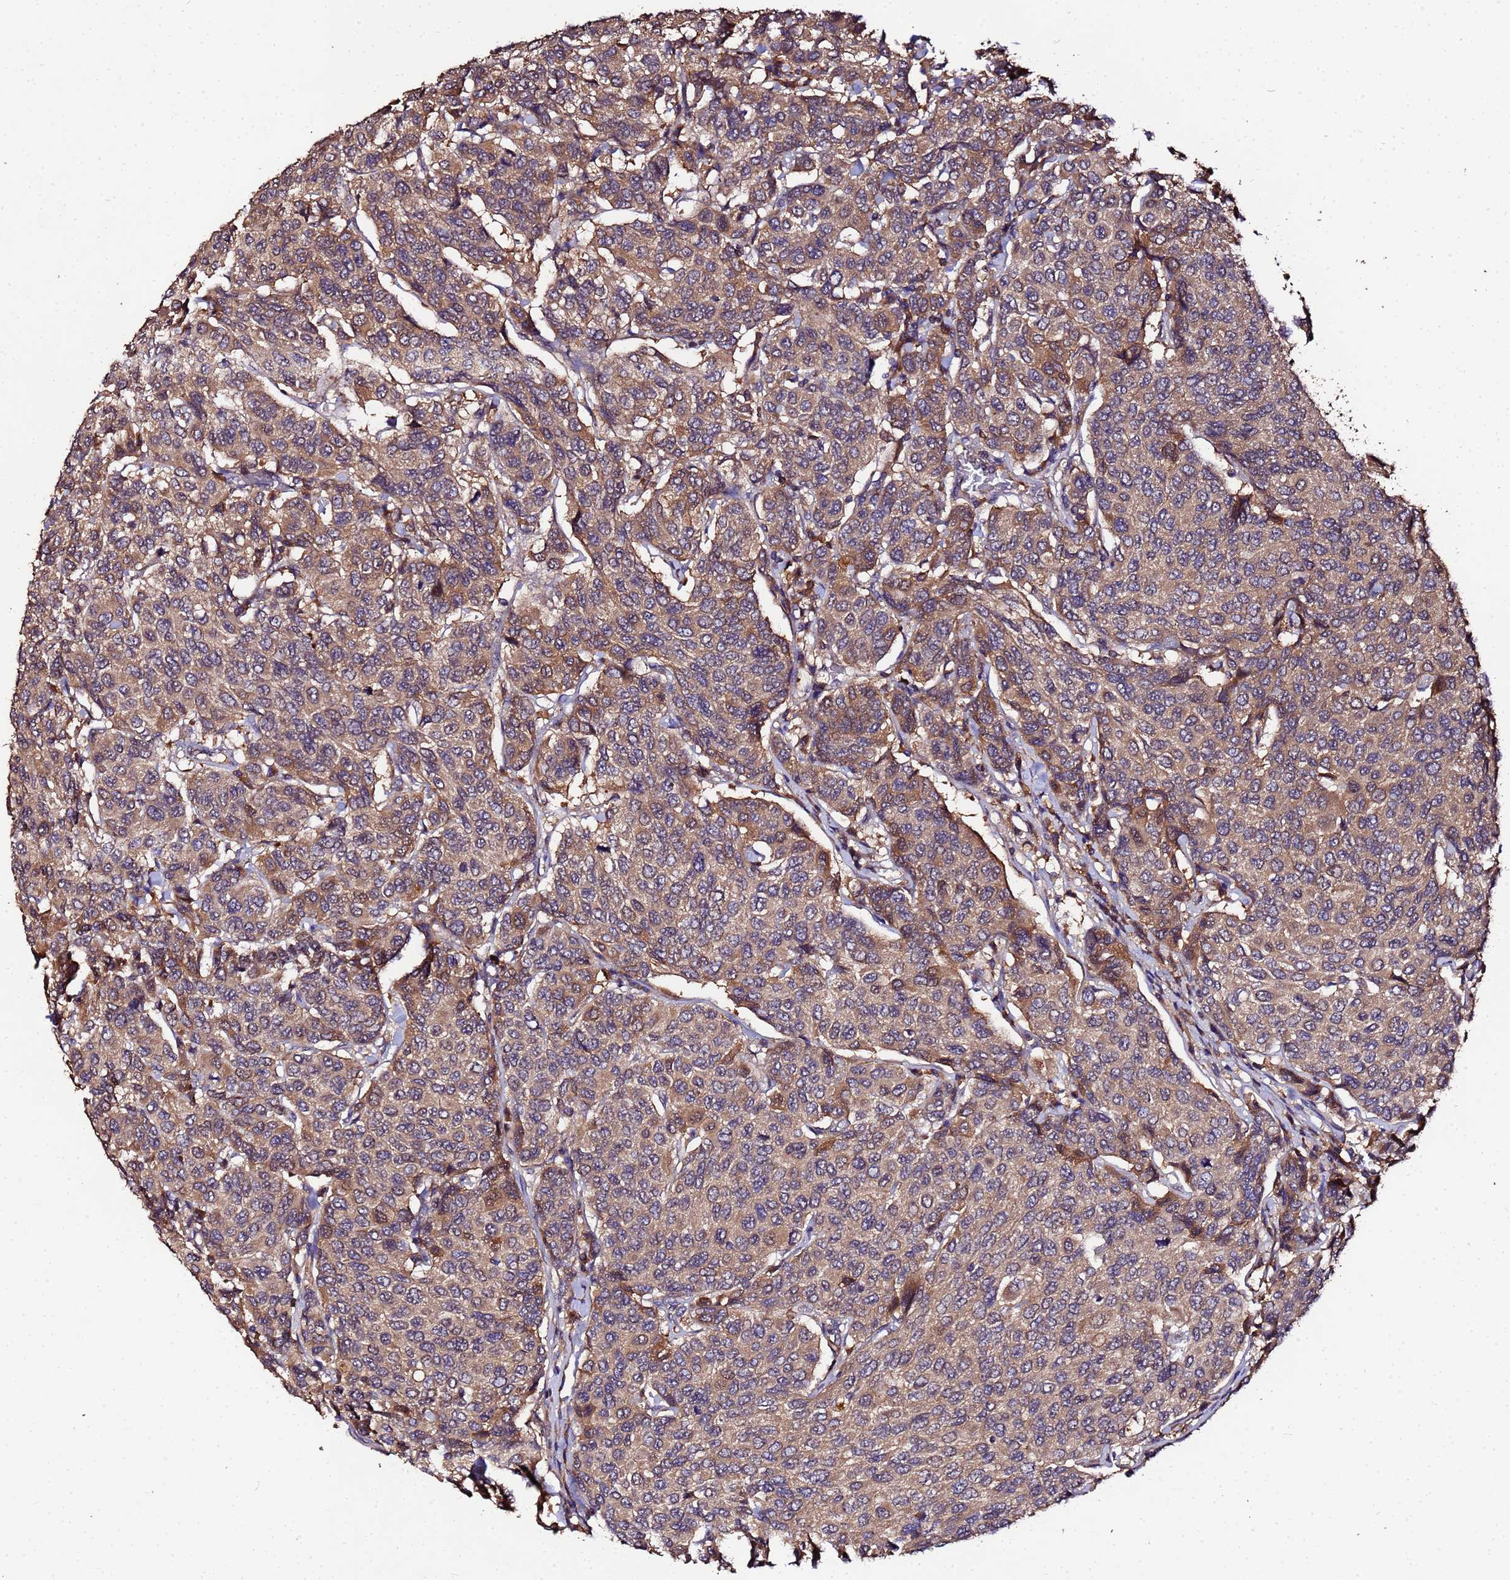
{"staining": {"intensity": "moderate", "quantity": ">75%", "location": "cytoplasmic/membranous"}, "tissue": "breast cancer", "cell_type": "Tumor cells", "image_type": "cancer", "snomed": [{"axis": "morphology", "description": "Duct carcinoma"}, {"axis": "topography", "description": "Breast"}], "caption": "Immunohistochemical staining of human intraductal carcinoma (breast) displays medium levels of moderate cytoplasmic/membranous positivity in about >75% of tumor cells.", "gene": "MTERF1", "patient": {"sex": "female", "age": 55}}